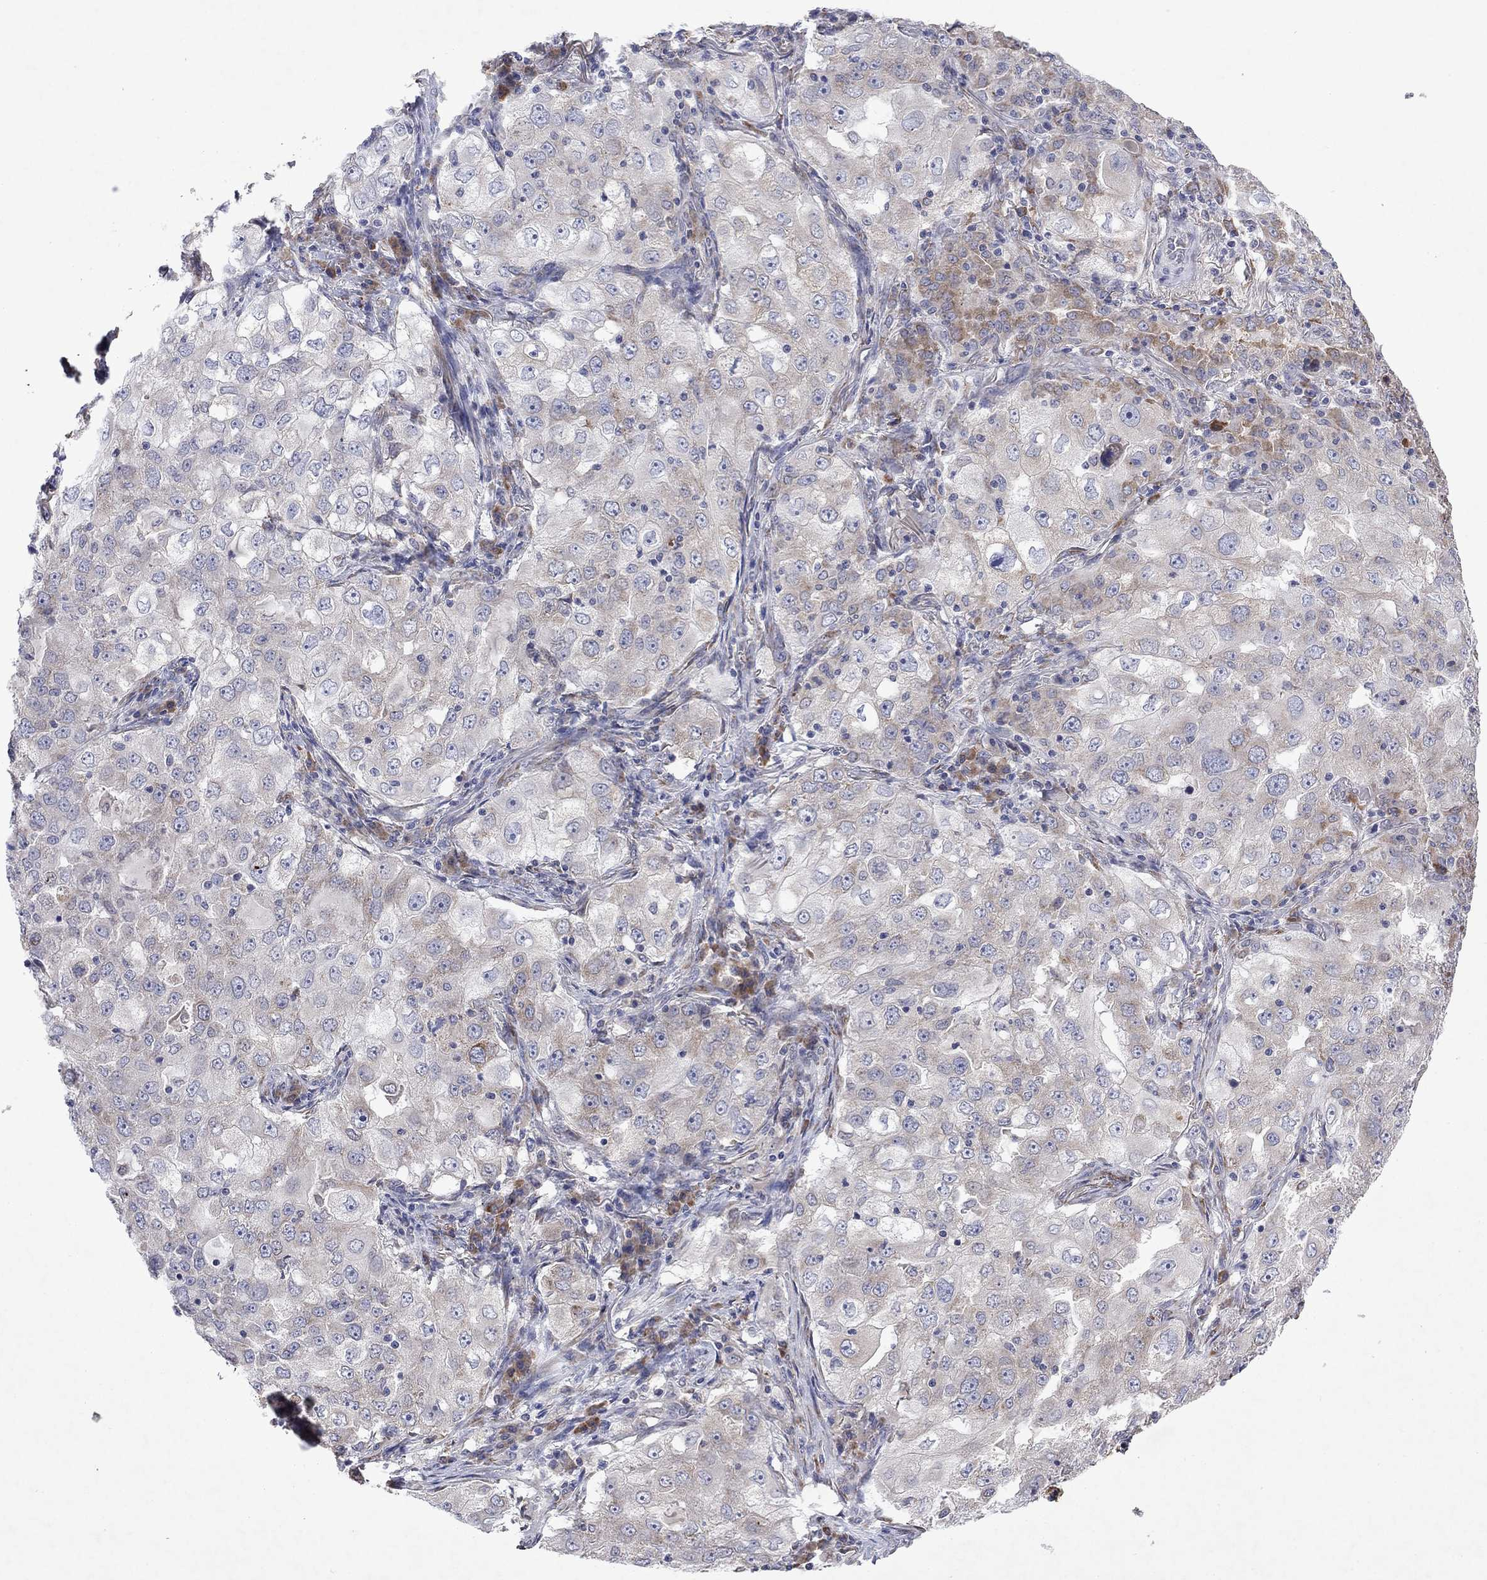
{"staining": {"intensity": "negative", "quantity": "none", "location": "none"}, "tissue": "lung cancer", "cell_type": "Tumor cells", "image_type": "cancer", "snomed": [{"axis": "morphology", "description": "Adenocarcinoma, NOS"}, {"axis": "topography", "description": "Lung"}], "caption": "This micrograph is of lung cancer (adenocarcinoma) stained with immunohistochemistry to label a protein in brown with the nuclei are counter-stained blue. There is no positivity in tumor cells.", "gene": "TMEM97", "patient": {"sex": "female", "age": 61}}